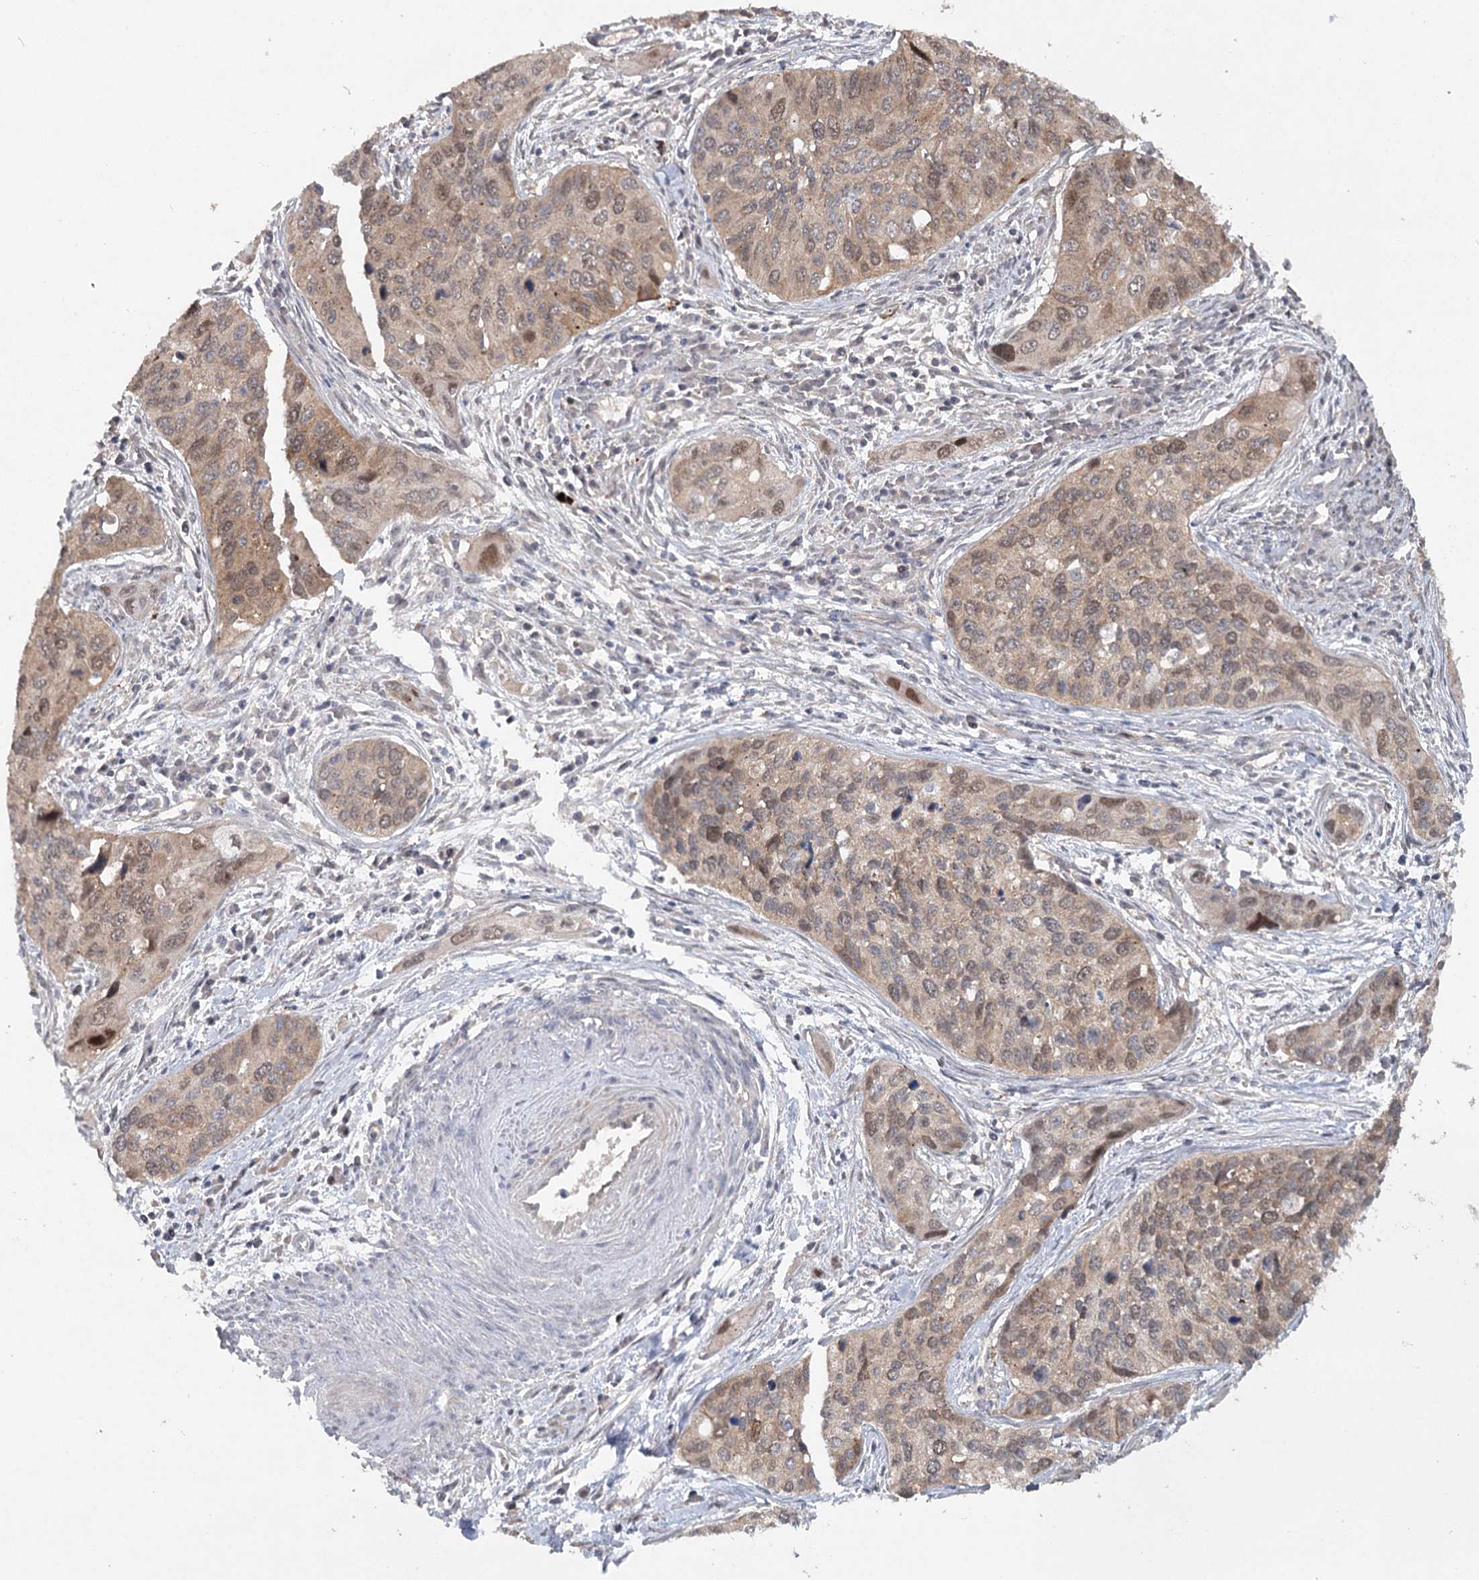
{"staining": {"intensity": "weak", "quantity": ">75%", "location": "cytoplasmic/membranous,nuclear"}, "tissue": "cervical cancer", "cell_type": "Tumor cells", "image_type": "cancer", "snomed": [{"axis": "morphology", "description": "Squamous cell carcinoma, NOS"}, {"axis": "topography", "description": "Cervix"}], "caption": "Squamous cell carcinoma (cervical) was stained to show a protein in brown. There is low levels of weak cytoplasmic/membranous and nuclear staining in about >75% of tumor cells.", "gene": "MAP3K13", "patient": {"sex": "female", "age": 55}}